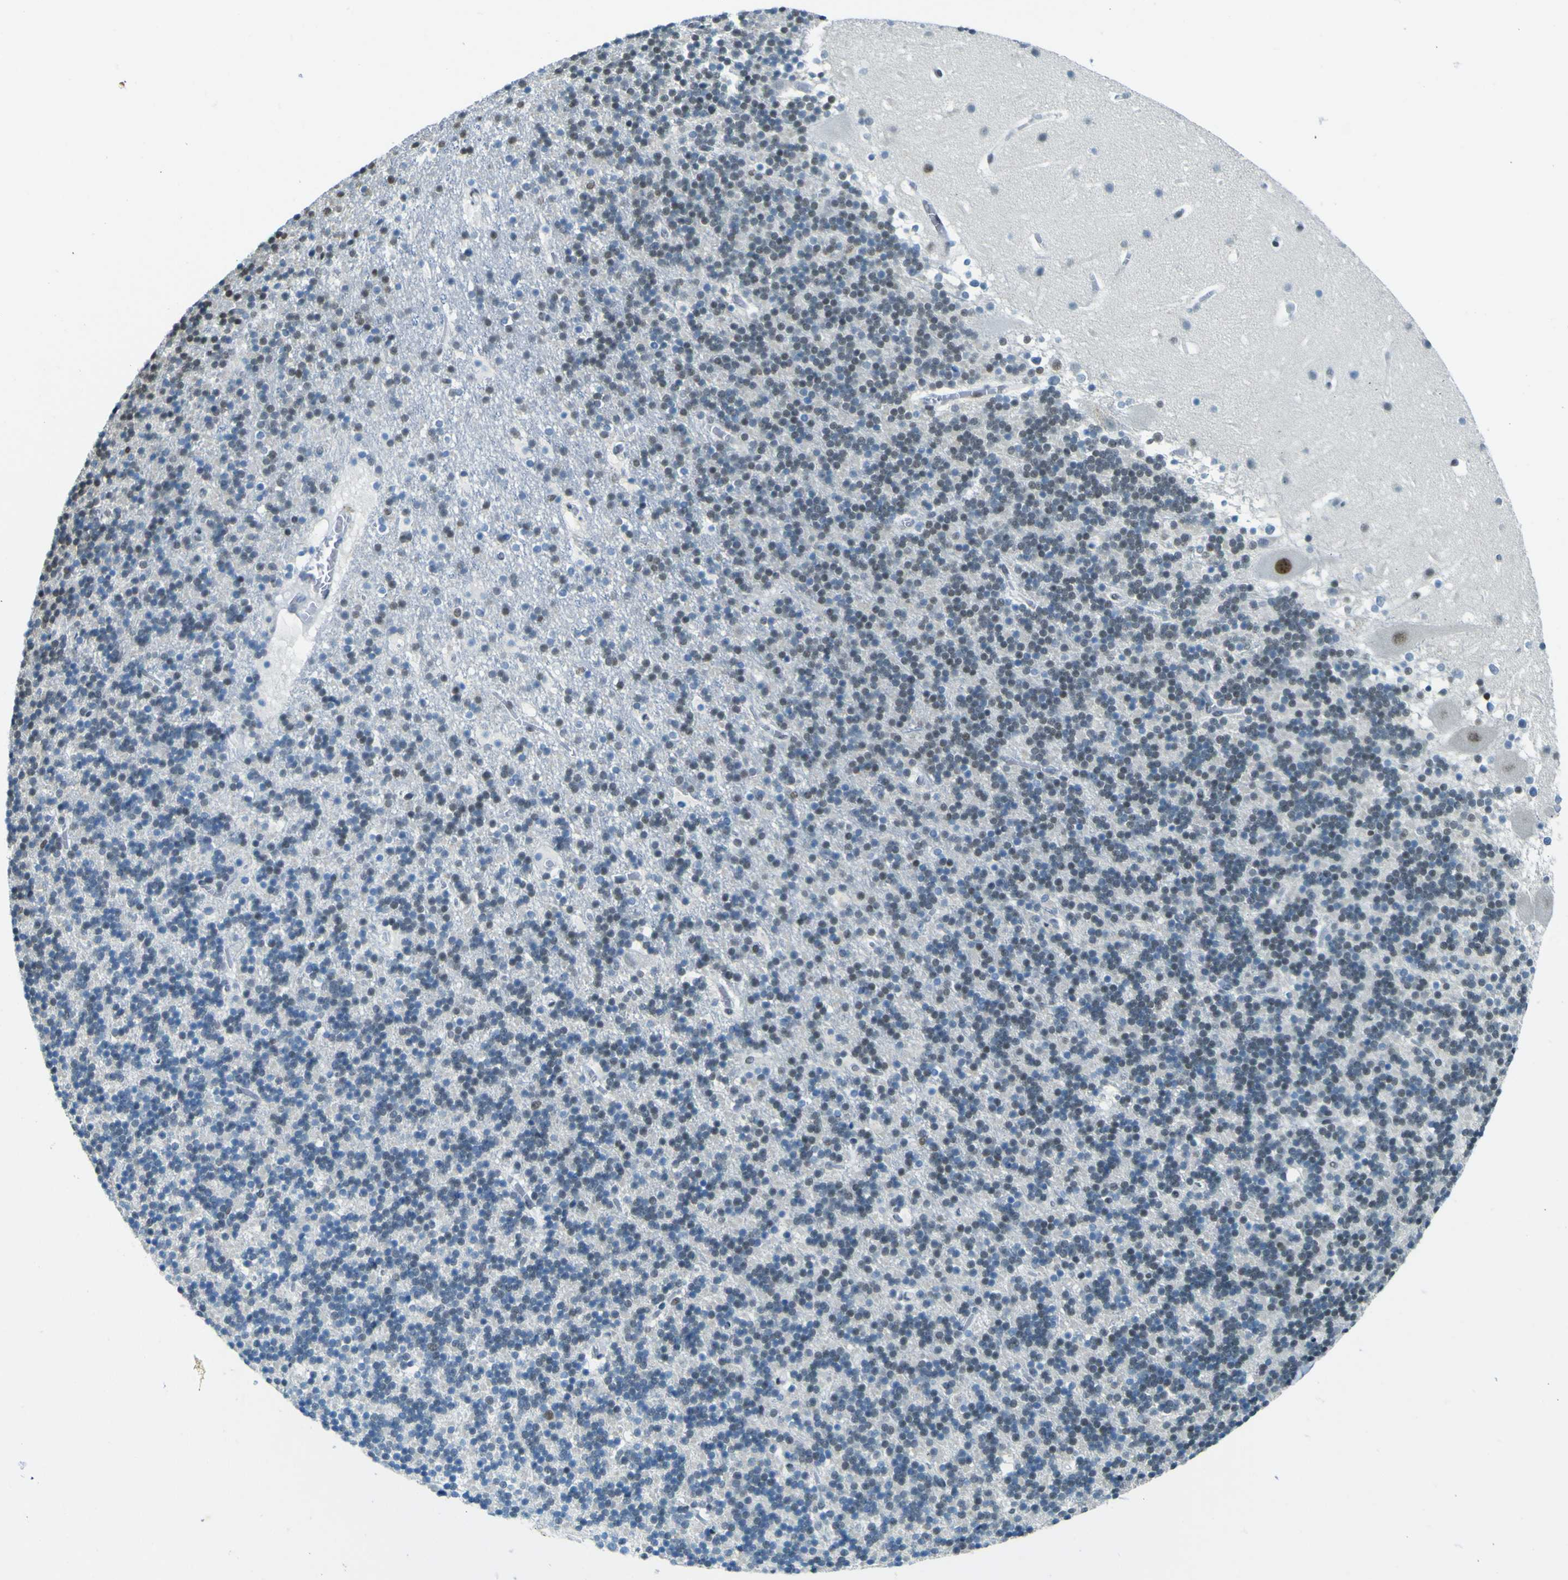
{"staining": {"intensity": "weak", "quantity": "<25%", "location": "nuclear"}, "tissue": "cerebellum", "cell_type": "Cells in granular layer", "image_type": "normal", "snomed": [{"axis": "morphology", "description": "Normal tissue, NOS"}, {"axis": "topography", "description": "Cerebellum"}], "caption": "An image of human cerebellum is negative for staining in cells in granular layer. The staining is performed using DAB brown chromogen with nuclei counter-stained in using hematoxylin.", "gene": "CEBPG", "patient": {"sex": "male", "age": 45}}